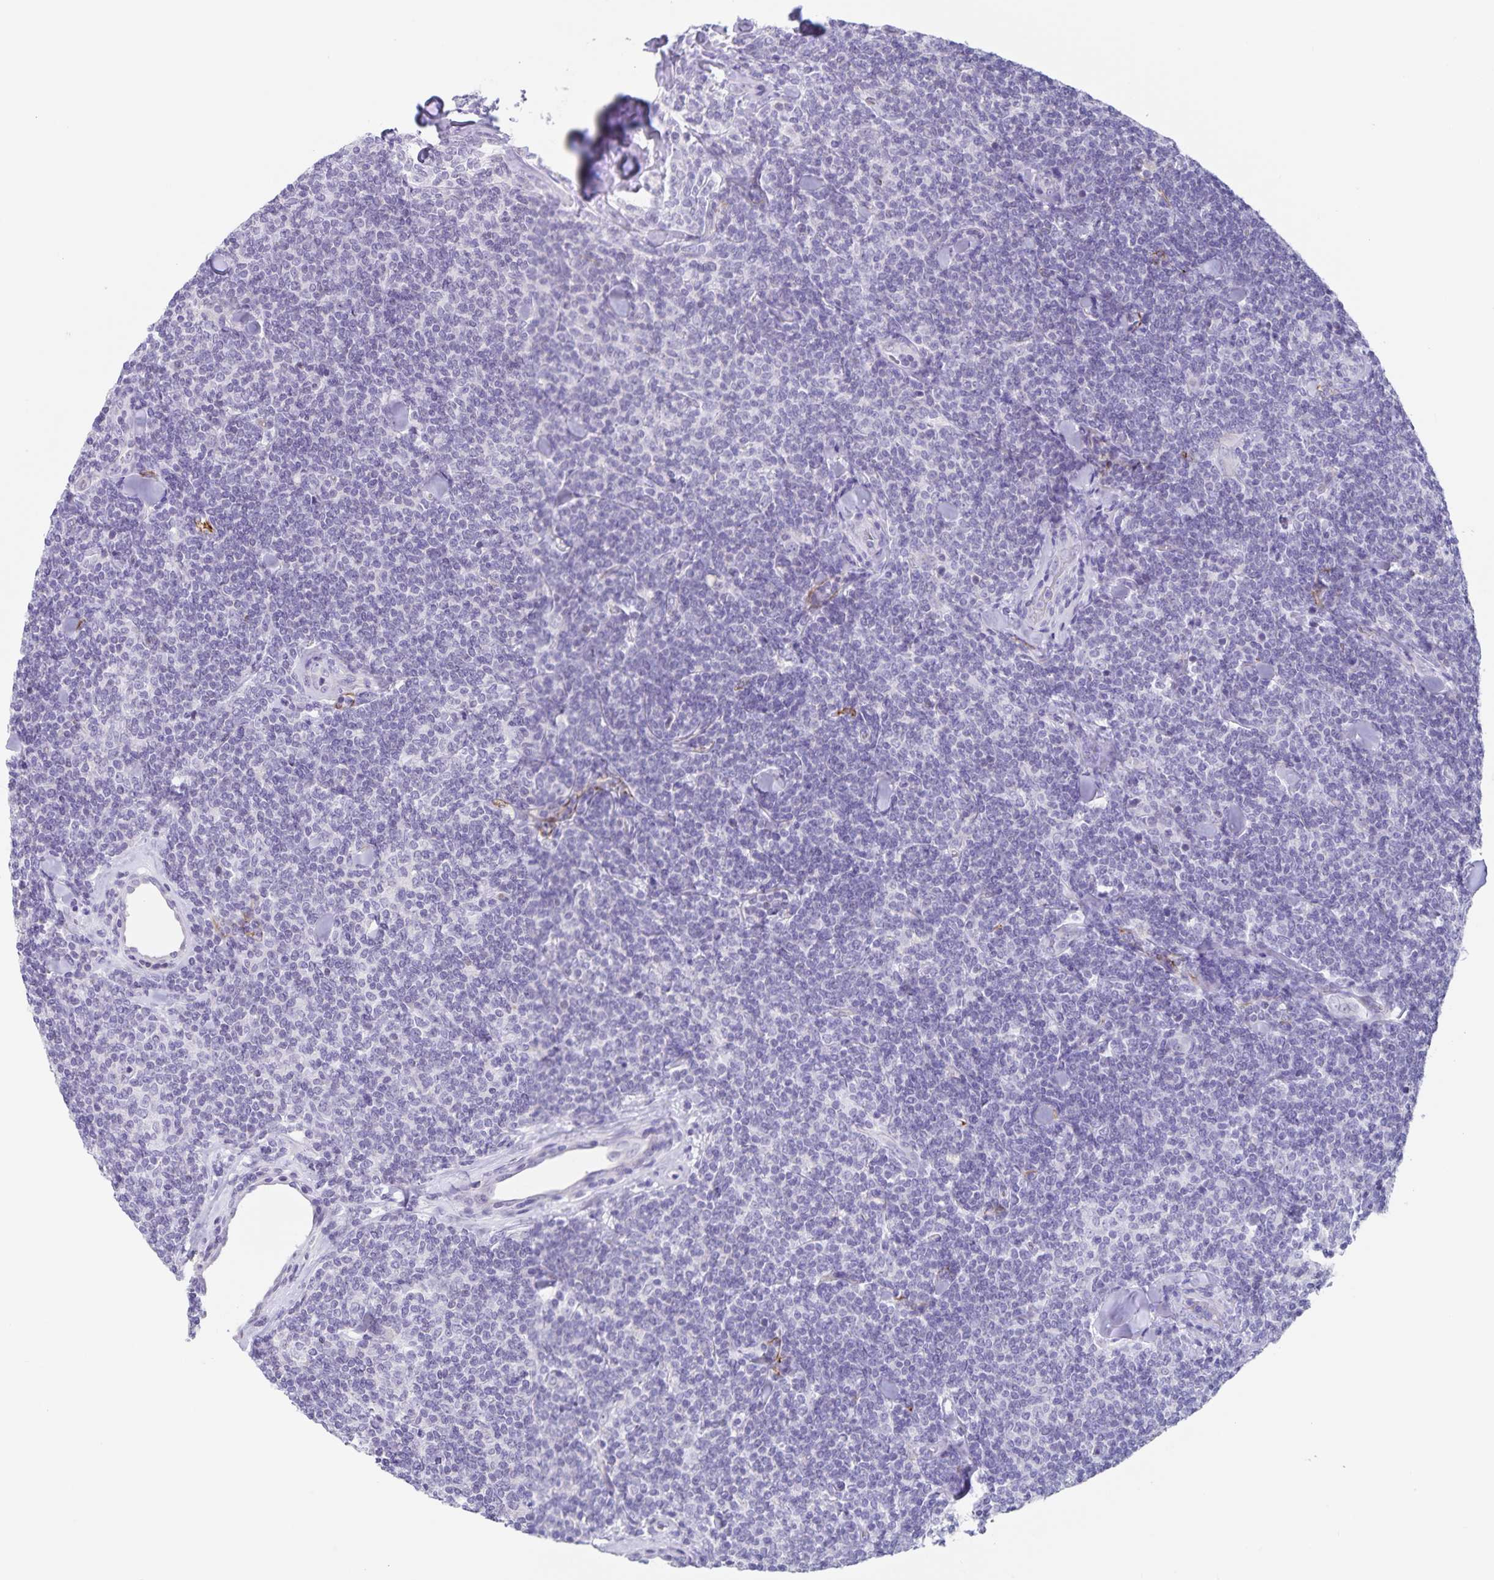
{"staining": {"intensity": "negative", "quantity": "none", "location": "none"}, "tissue": "lymphoma", "cell_type": "Tumor cells", "image_type": "cancer", "snomed": [{"axis": "morphology", "description": "Malignant lymphoma, non-Hodgkin's type, Low grade"}, {"axis": "topography", "description": "Lymph node"}], "caption": "Image shows no significant protein expression in tumor cells of lymphoma.", "gene": "SYNM", "patient": {"sex": "female", "age": 56}}